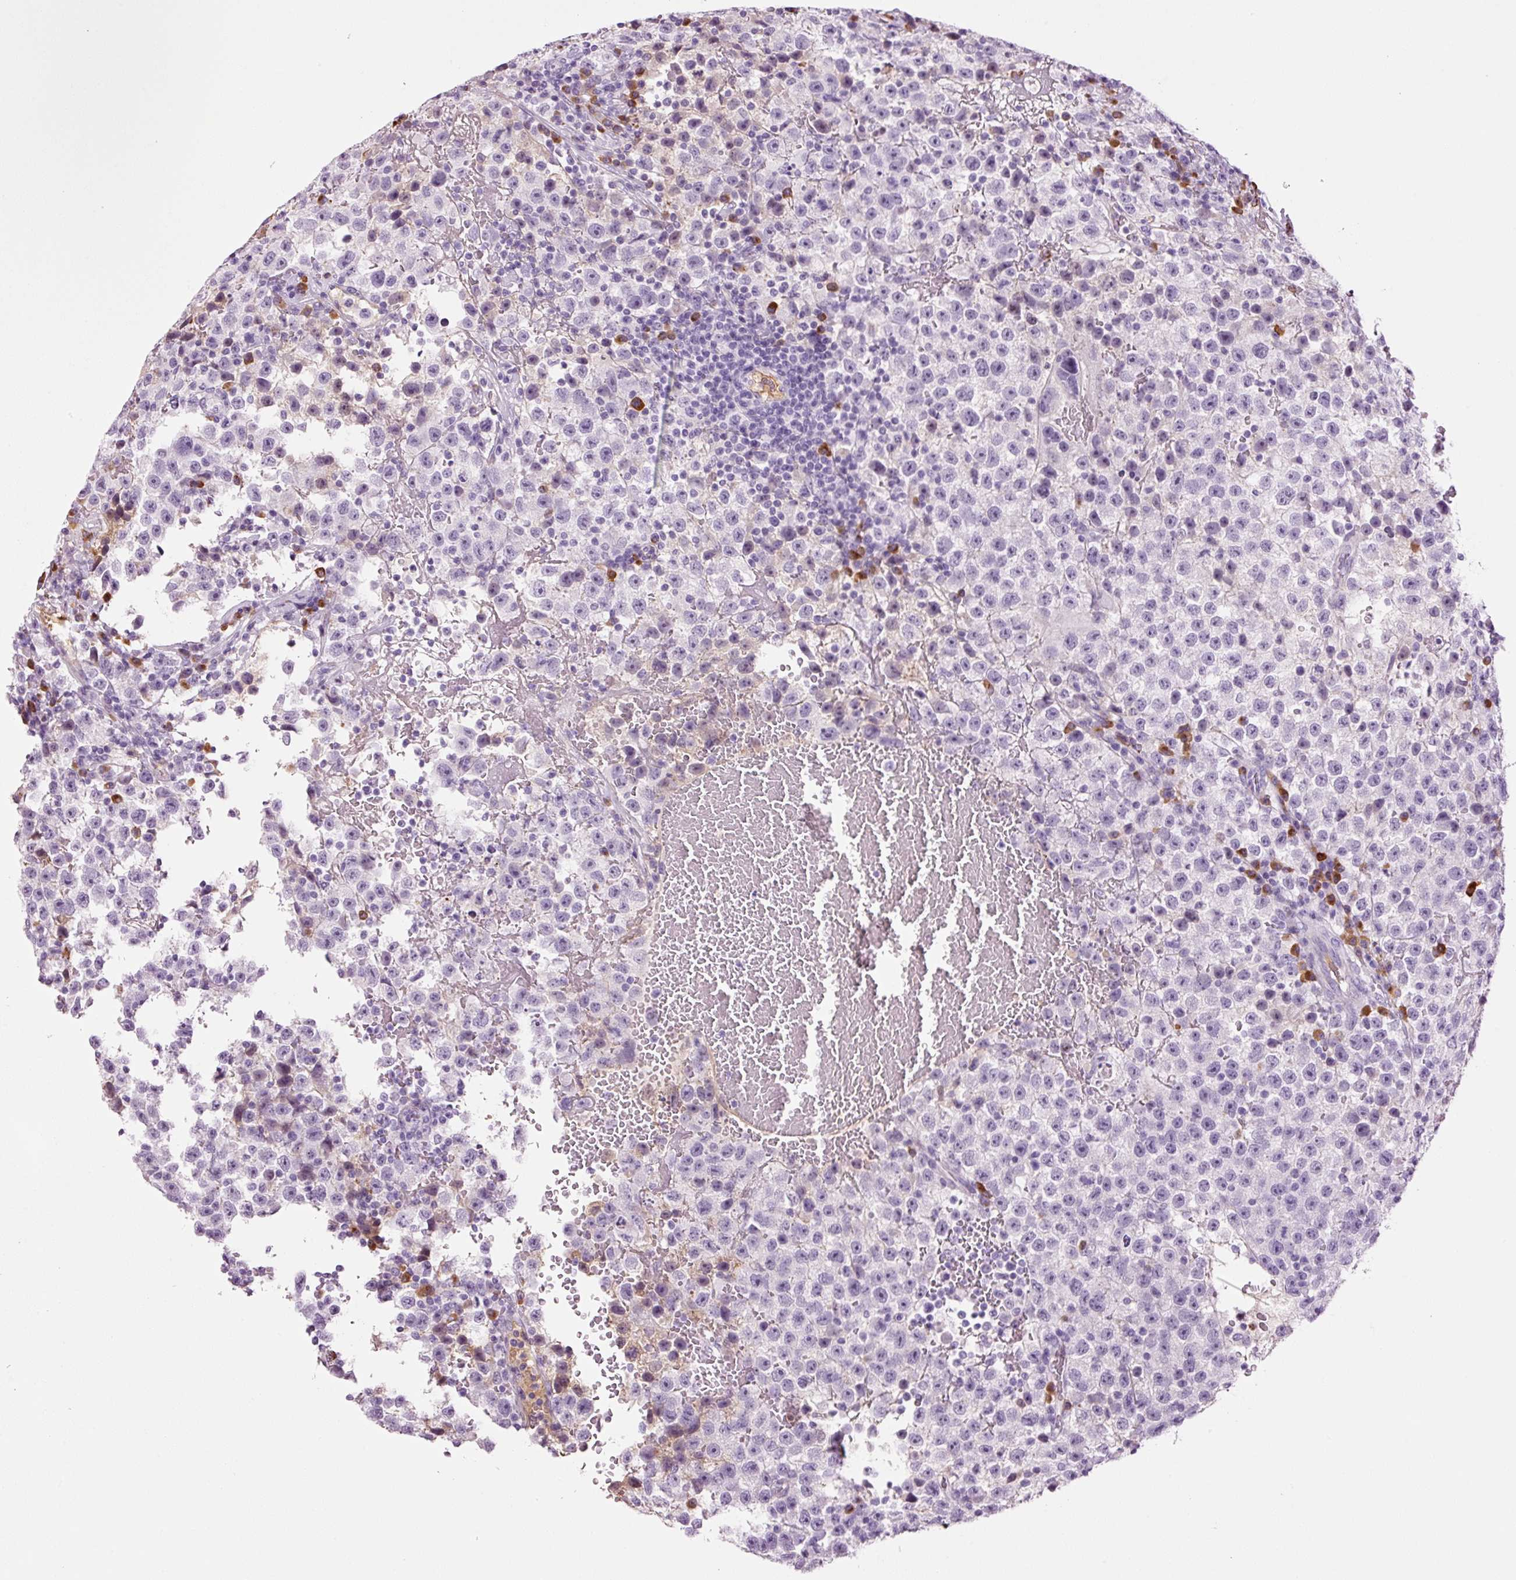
{"staining": {"intensity": "negative", "quantity": "none", "location": "none"}, "tissue": "testis cancer", "cell_type": "Tumor cells", "image_type": "cancer", "snomed": [{"axis": "morphology", "description": "Seminoma, NOS"}, {"axis": "topography", "description": "Testis"}], "caption": "Human seminoma (testis) stained for a protein using immunohistochemistry displays no expression in tumor cells.", "gene": "KLF1", "patient": {"sex": "male", "age": 22}}